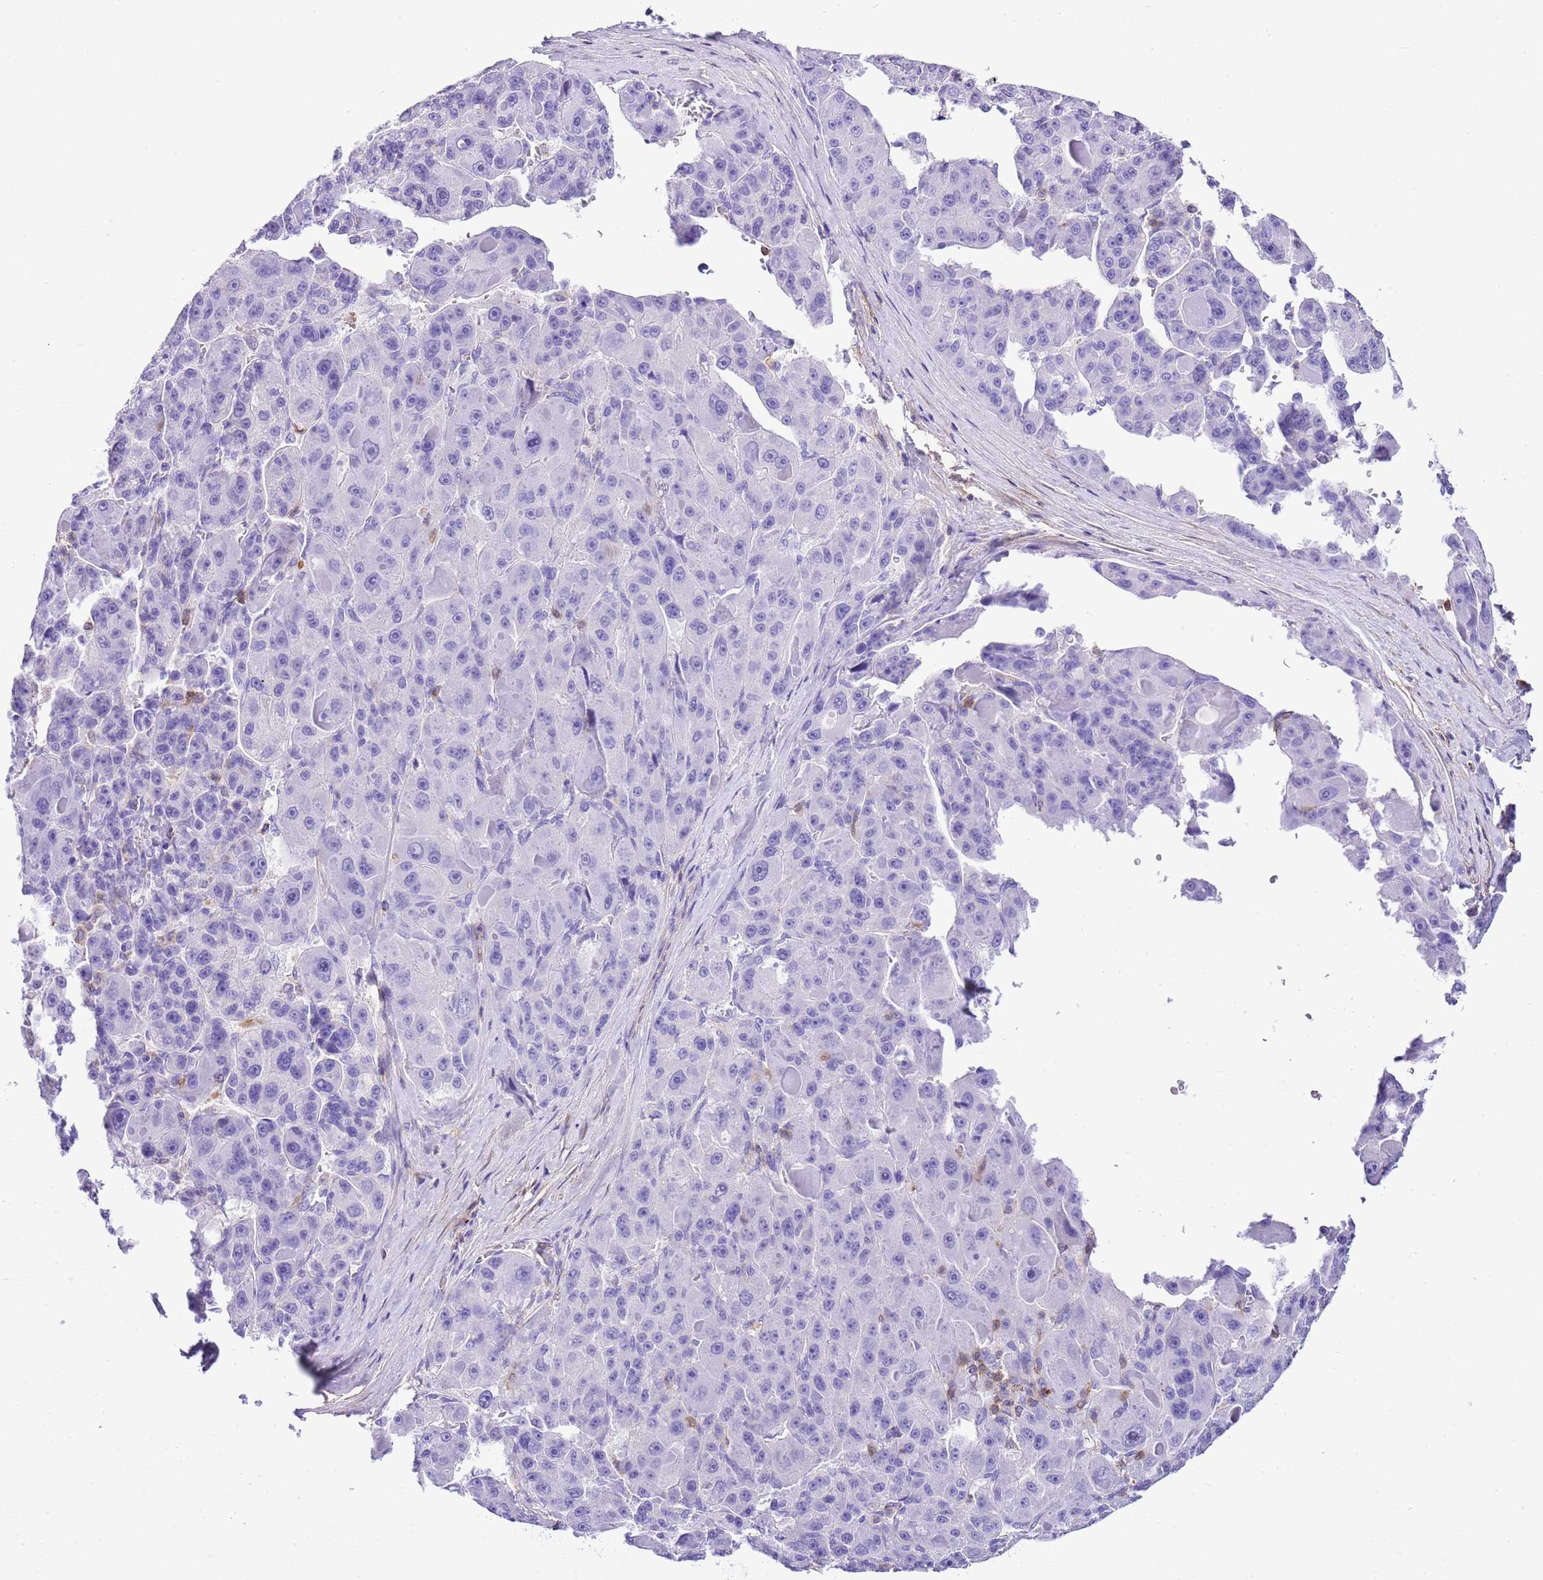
{"staining": {"intensity": "negative", "quantity": "none", "location": "none"}, "tissue": "liver cancer", "cell_type": "Tumor cells", "image_type": "cancer", "snomed": [{"axis": "morphology", "description": "Carcinoma, Hepatocellular, NOS"}, {"axis": "topography", "description": "Liver"}], "caption": "Tumor cells are negative for protein expression in human liver hepatocellular carcinoma. (IHC, brightfield microscopy, high magnification).", "gene": "CNN2", "patient": {"sex": "male", "age": 76}}